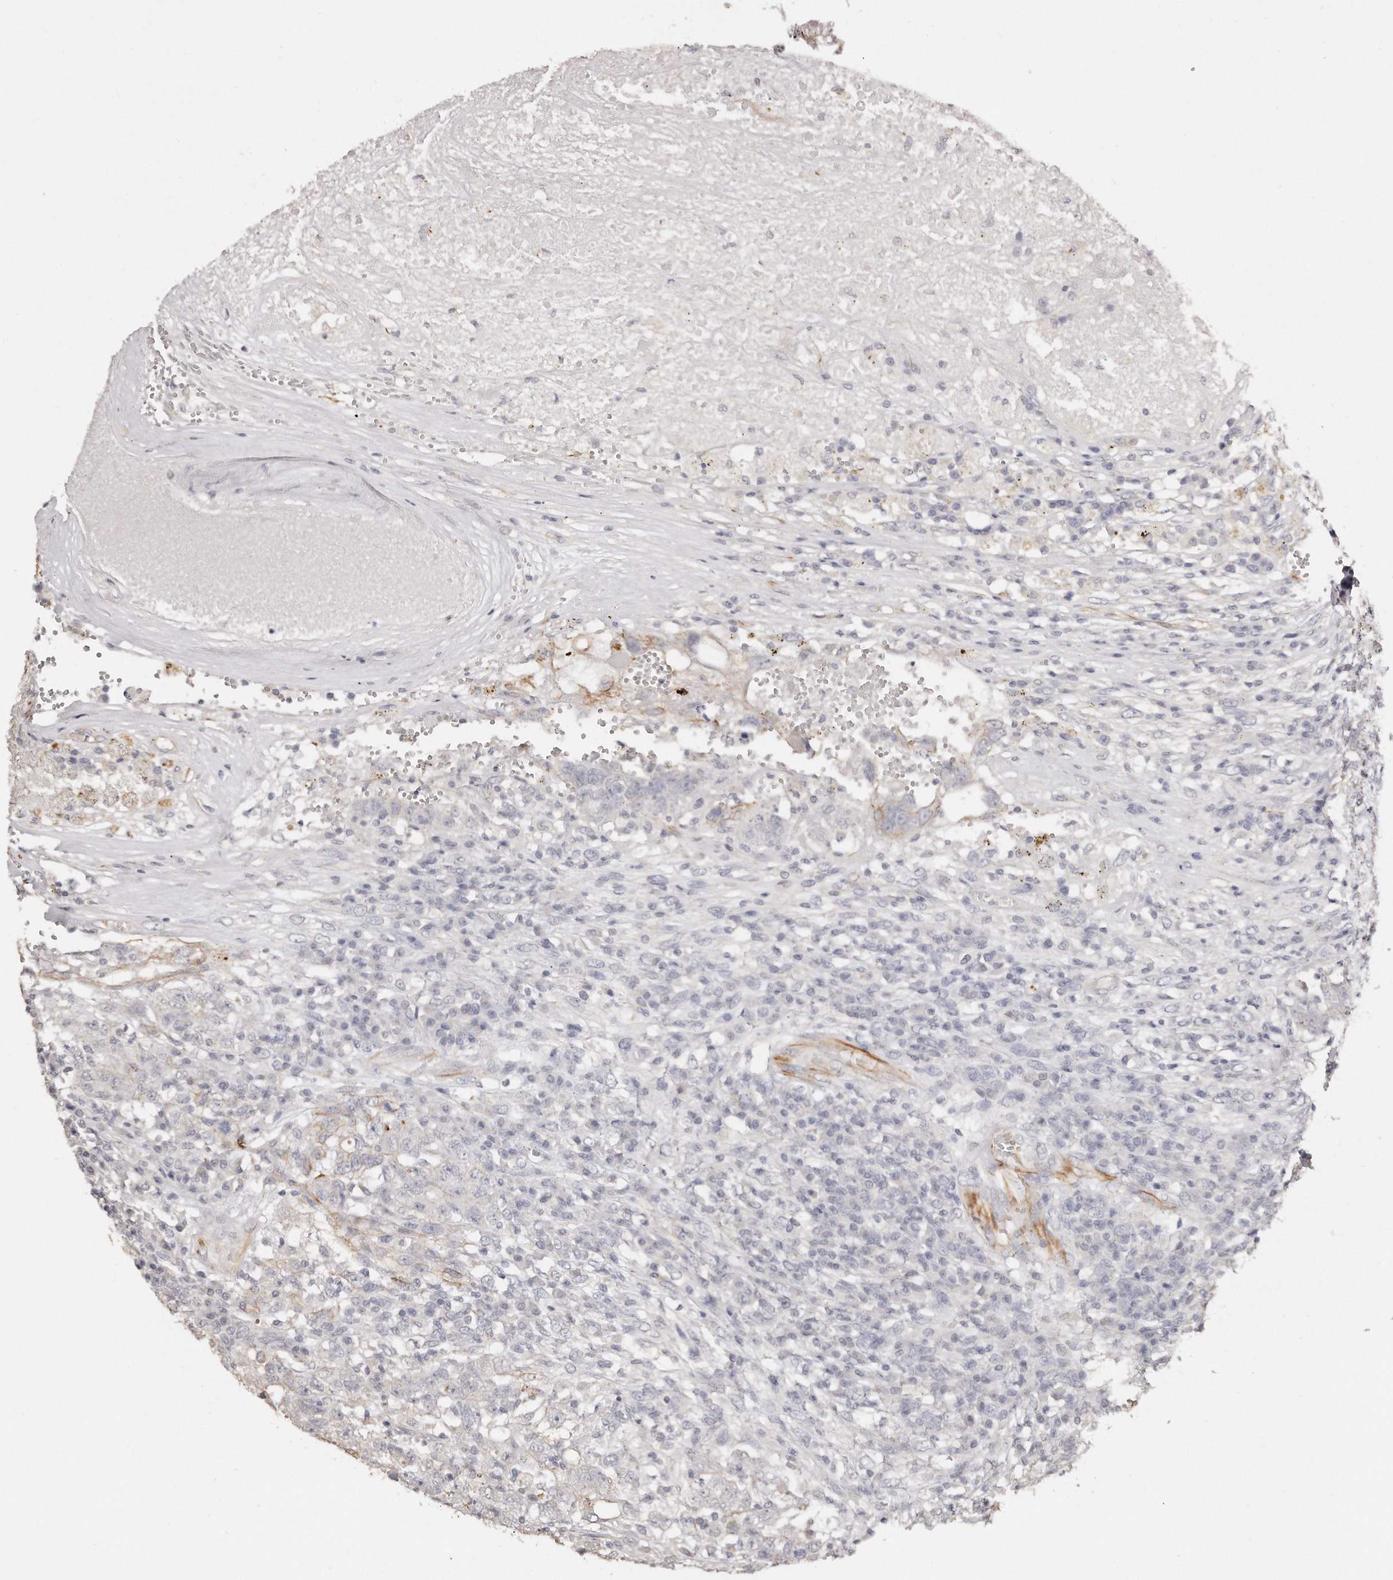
{"staining": {"intensity": "negative", "quantity": "none", "location": "none"}, "tissue": "testis cancer", "cell_type": "Tumor cells", "image_type": "cancer", "snomed": [{"axis": "morphology", "description": "Carcinoma, Embryonal, NOS"}, {"axis": "topography", "description": "Testis"}], "caption": "Testis cancer (embryonal carcinoma) was stained to show a protein in brown. There is no significant staining in tumor cells. (DAB (3,3'-diaminobenzidine) immunohistochemistry, high magnification).", "gene": "ZYG11A", "patient": {"sex": "male", "age": 26}}